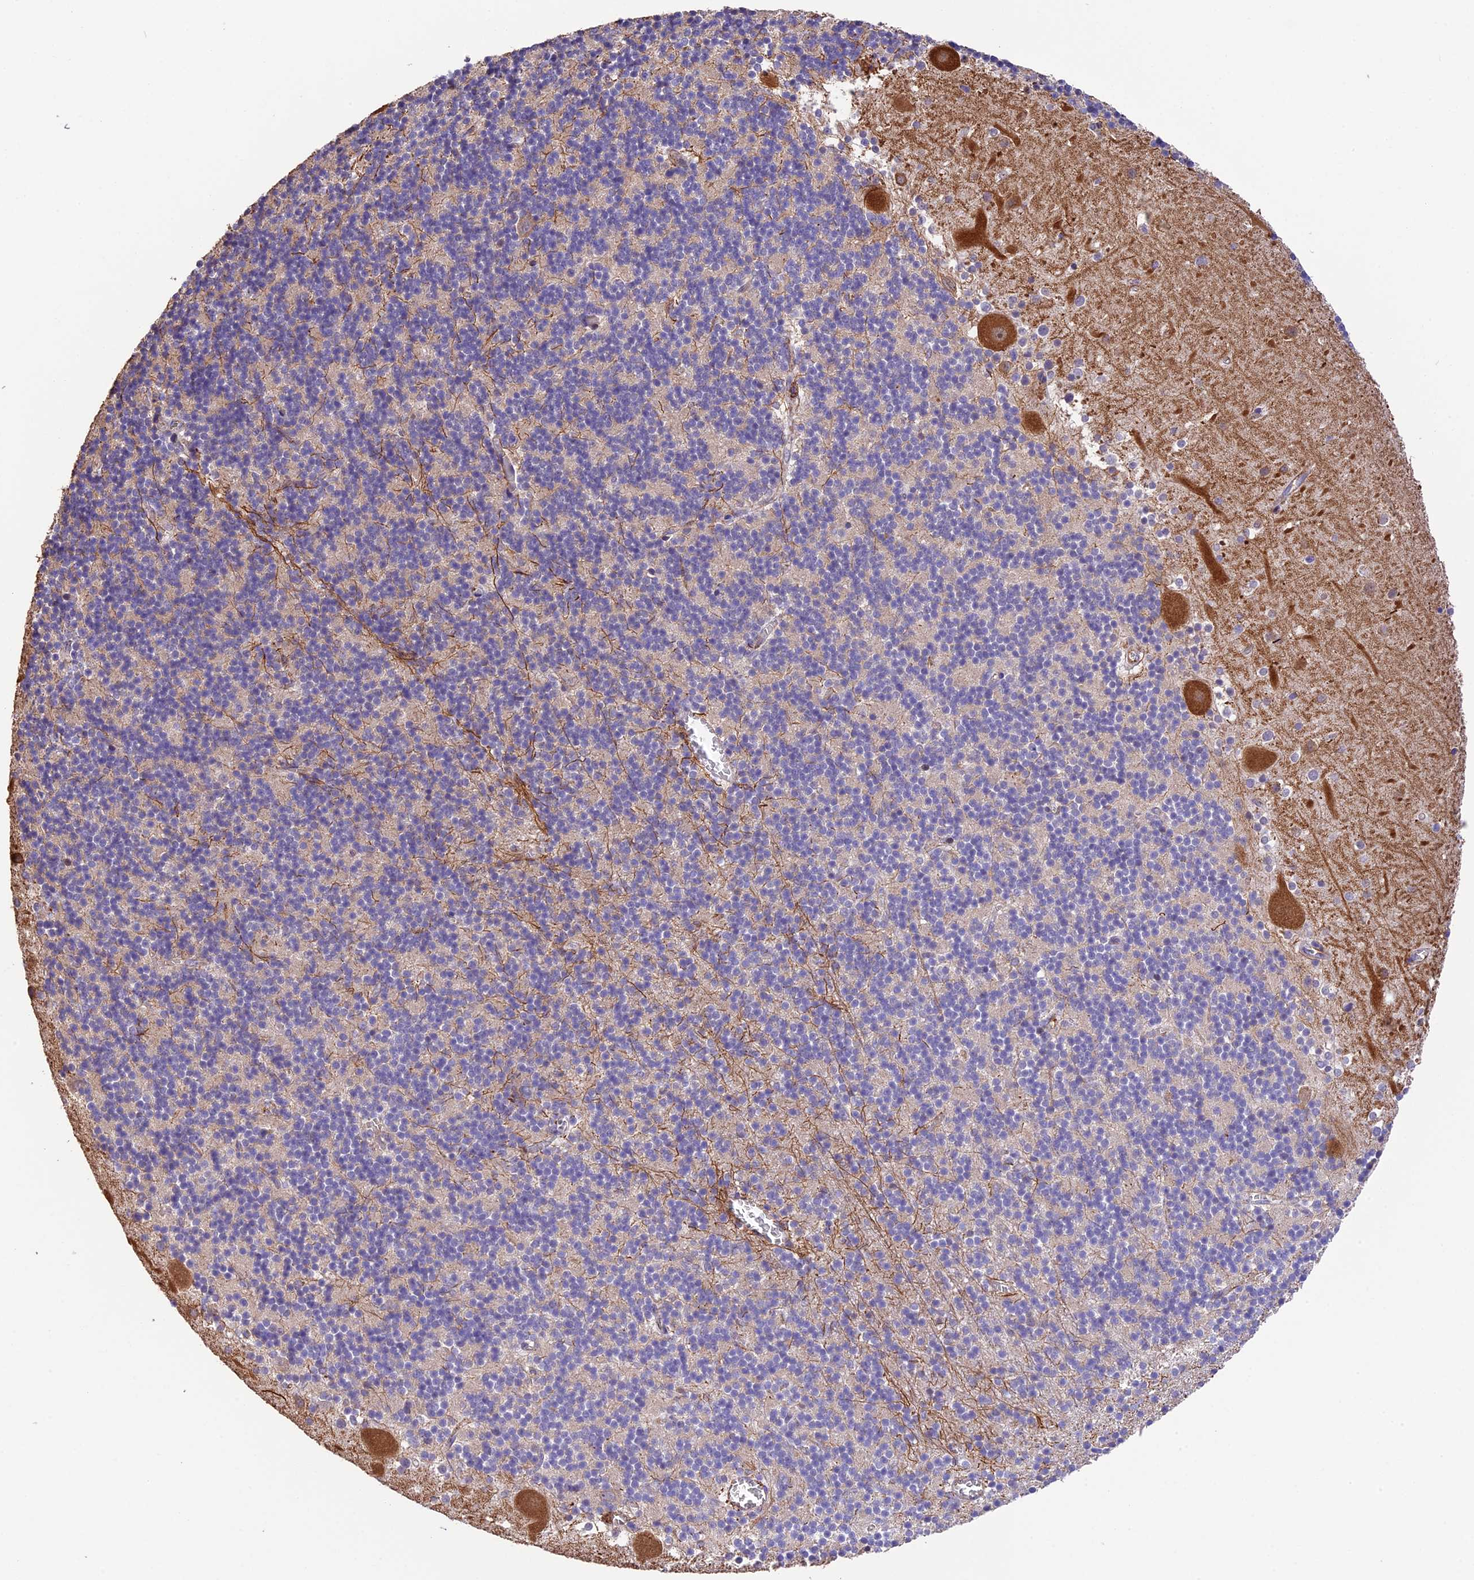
{"staining": {"intensity": "negative", "quantity": "none", "location": "none"}, "tissue": "cerebellum", "cell_type": "Cells in granular layer", "image_type": "normal", "snomed": [{"axis": "morphology", "description": "Normal tissue, NOS"}, {"axis": "topography", "description": "Cerebellum"}], "caption": "Immunohistochemistry histopathology image of unremarkable human cerebellum stained for a protein (brown), which shows no staining in cells in granular layer. (IHC, brightfield microscopy, high magnification).", "gene": "MFSD2A", "patient": {"sex": "male", "age": 54}}